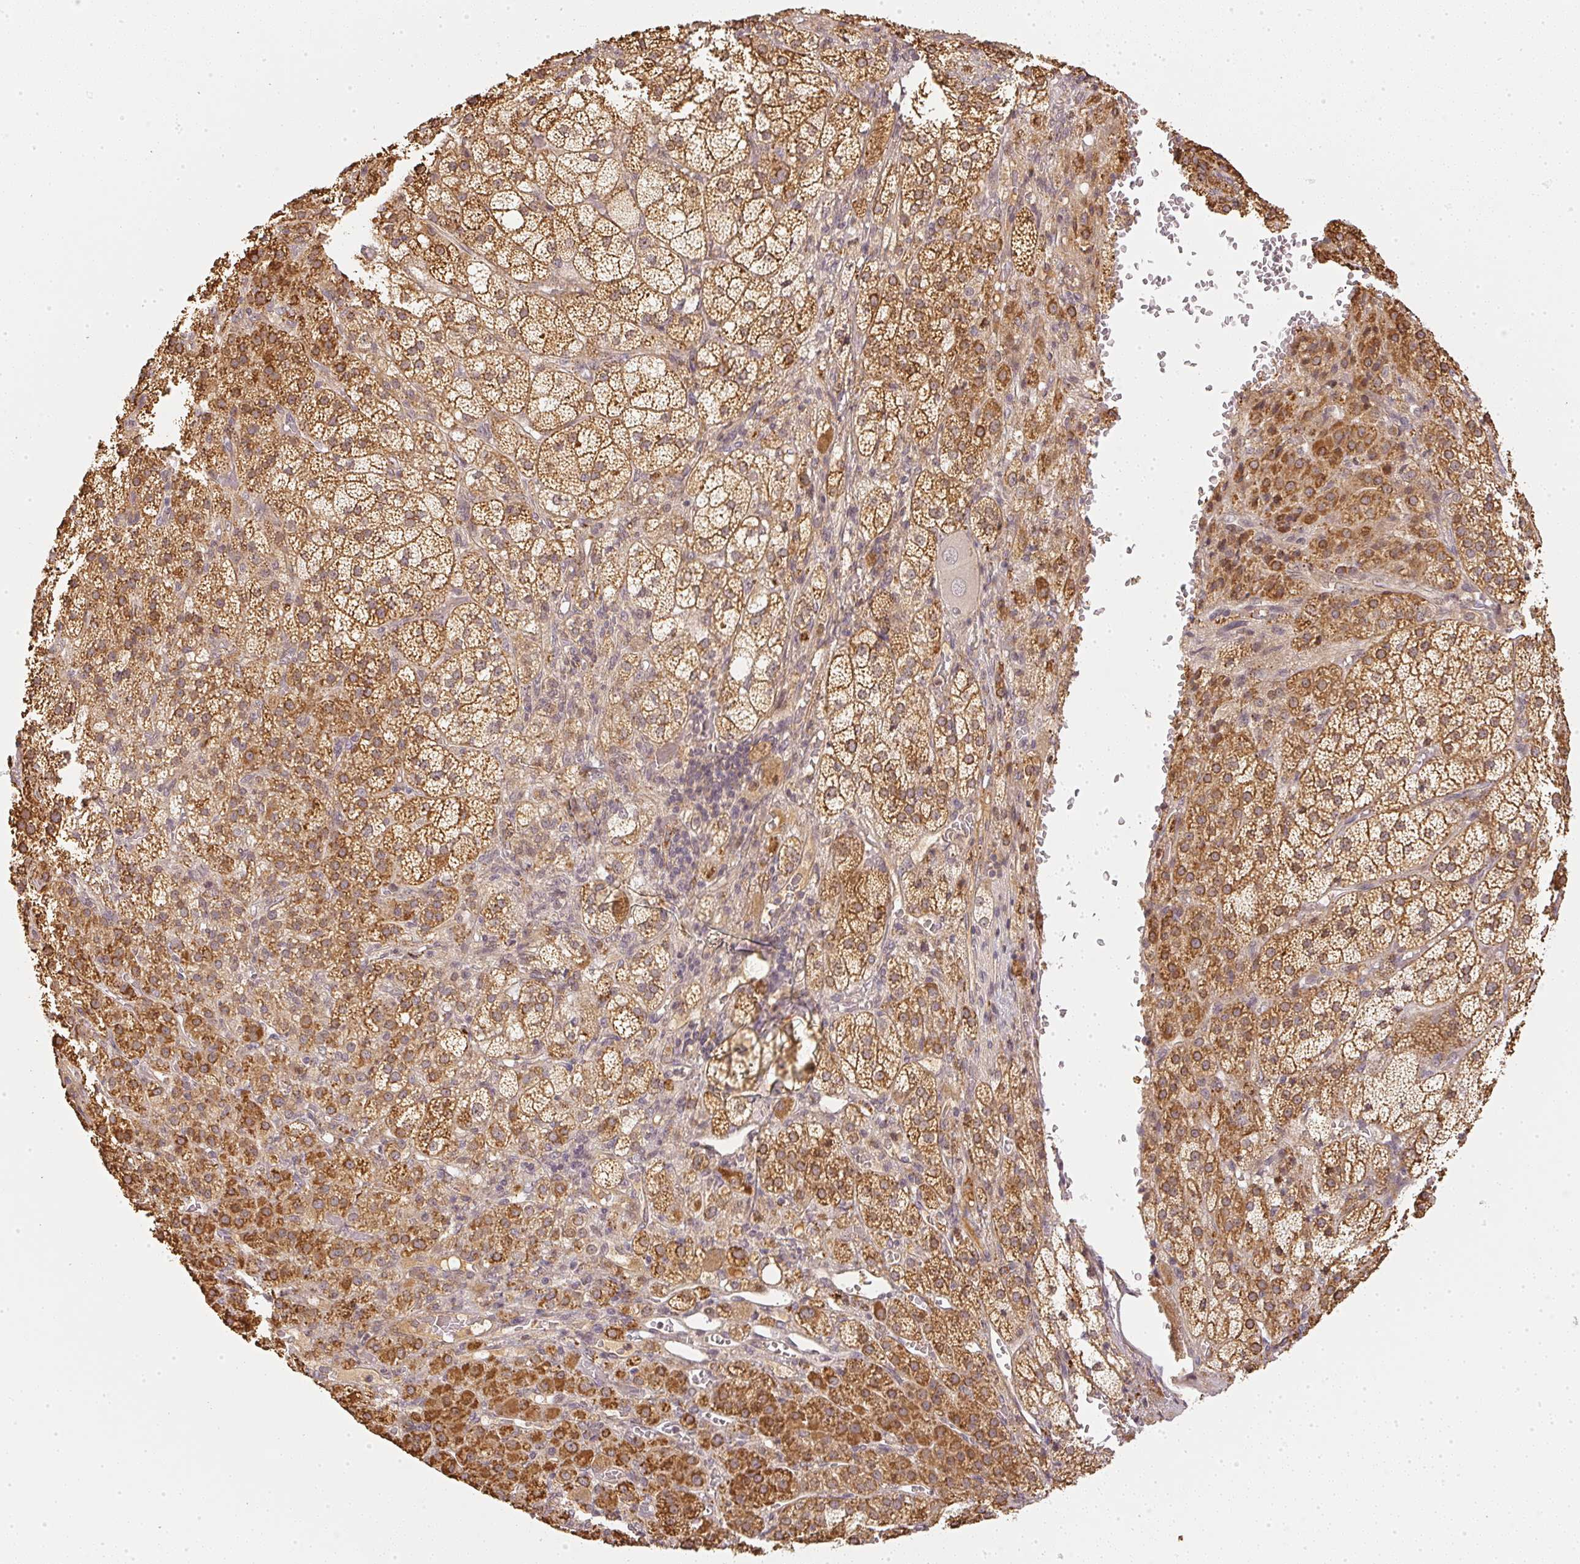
{"staining": {"intensity": "moderate", "quantity": "<25%", "location": "cytoplasmic/membranous"}, "tissue": "adrenal gland", "cell_type": "Glandular cells", "image_type": "normal", "snomed": [{"axis": "morphology", "description": "Normal tissue, NOS"}, {"axis": "topography", "description": "Adrenal gland"}], "caption": "Protein expression analysis of benign adrenal gland shows moderate cytoplasmic/membranous expression in approximately <25% of glandular cells.", "gene": "SERPINE1", "patient": {"sex": "female", "age": 60}}